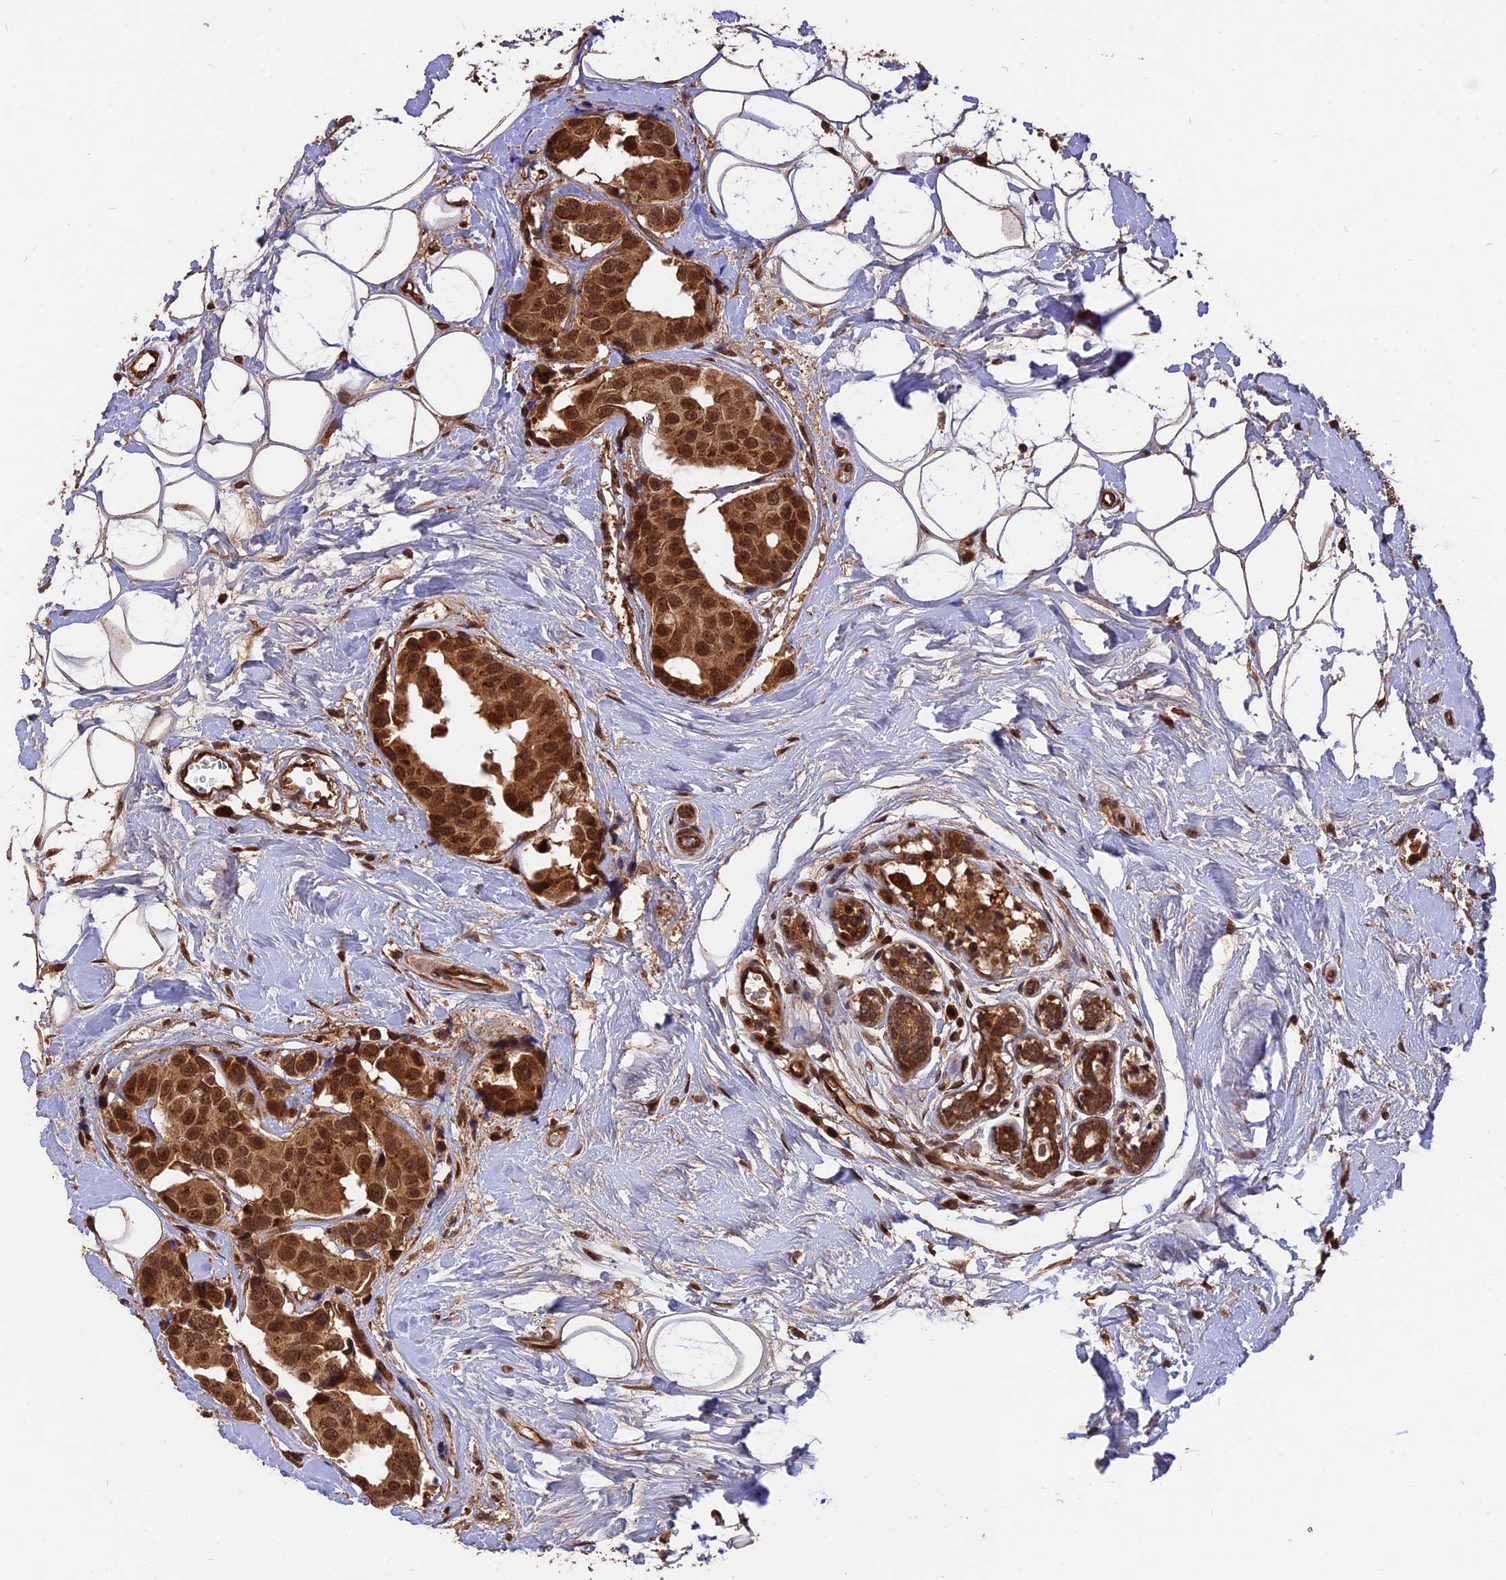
{"staining": {"intensity": "strong", "quantity": ">75%", "location": "cytoplasmic/membranous,nuclear"}, "tissue": "breast cancer", "cell_type": "Tumor cells", "image_type": "cancer", "snomed": [{"axis": "morphology", "description": "Normal tissue, NOS"}, {"axis": "morphology", "description": "Duct carcinoma"}, {"axis": "topography", "description": "Breast"}], "caption": "This is an image of IHC staining of breast invasive ductal carcinoma, which shows strong positivity in the cytoplasmic/membranous and nuclear of tumor cells.", "gene": "ESCO1", "patient": {"sex": "female", "age": 39}}